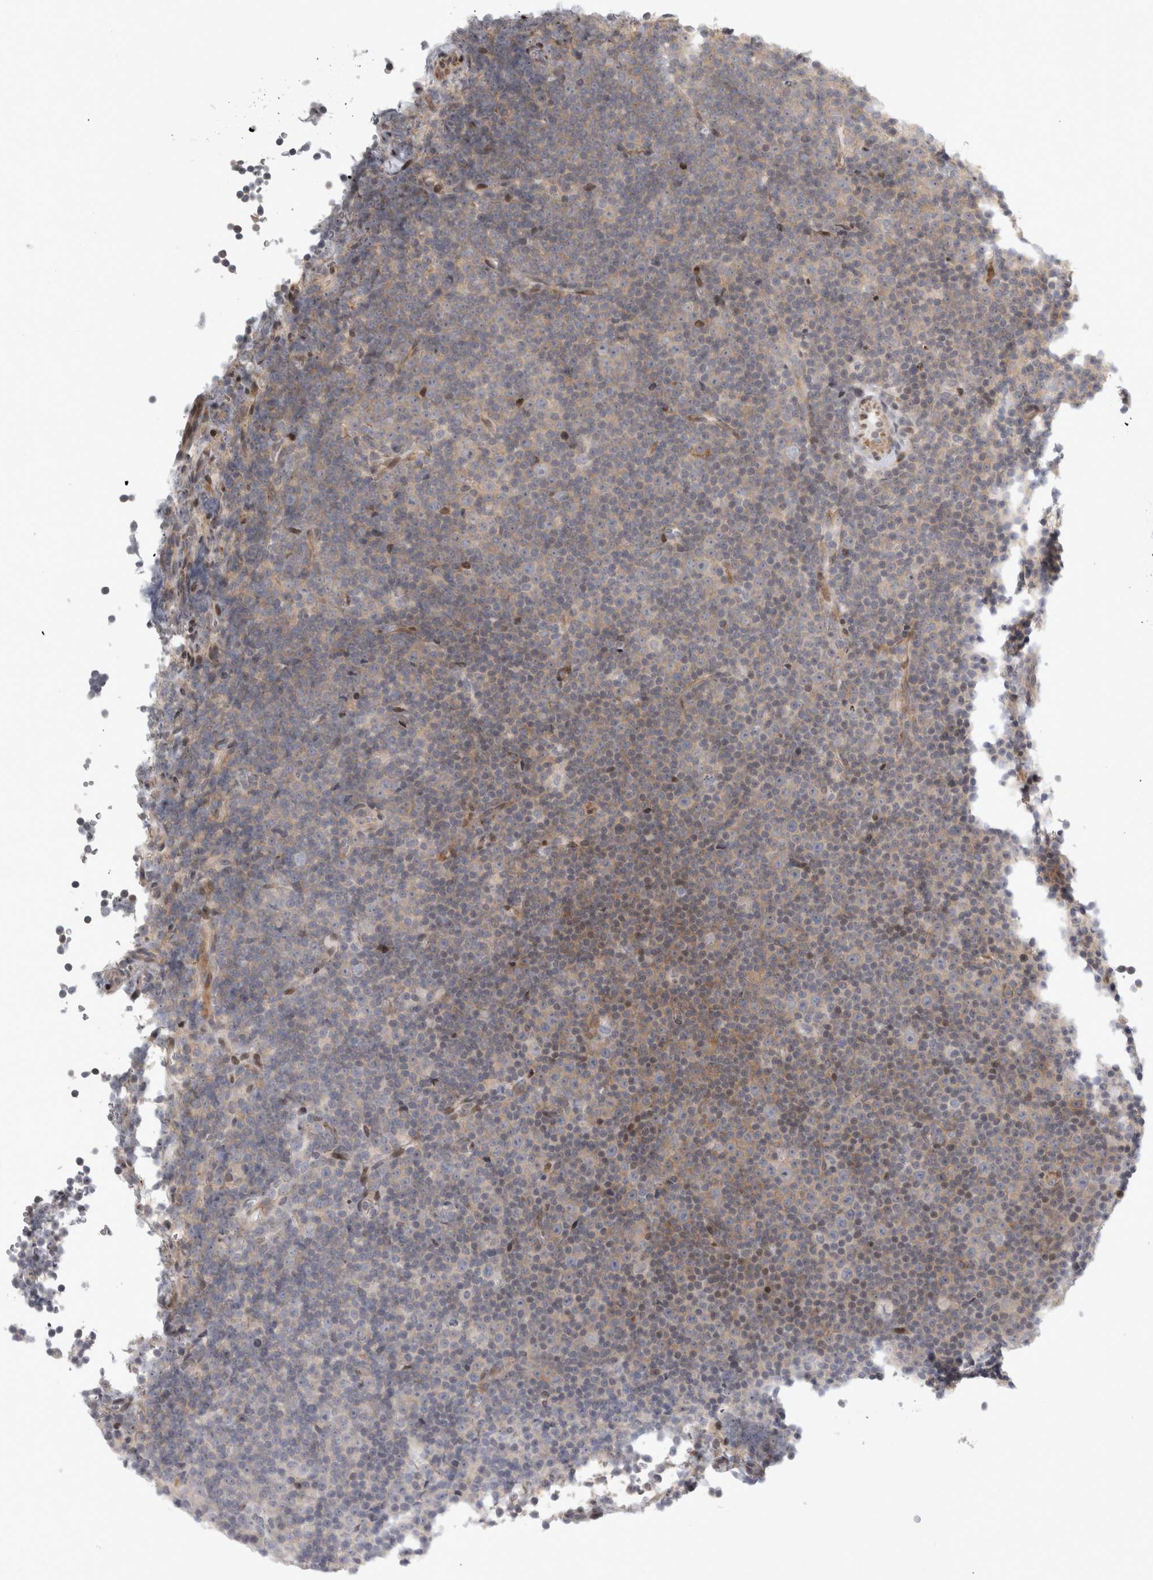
{"staining": {"intensity": "negative", "quantity": "none", "location": "none"}, "tissue": "lymphoma", "cell_type": "Tumor cells", "image_type": "cancer", "snomed": [{"axis": "morphology", "description": "Malignant lymphoma, non-Hodgkin's type, Low grade"}, {"axis": "topography", "description": "Lymph node"}], "caption": "DAB immunohistochemical staining of human lymphoma exhibits no significant positivity in tumor cells.", "gene": "UTP25", "patient": {"sex": "female", "age": 67}}